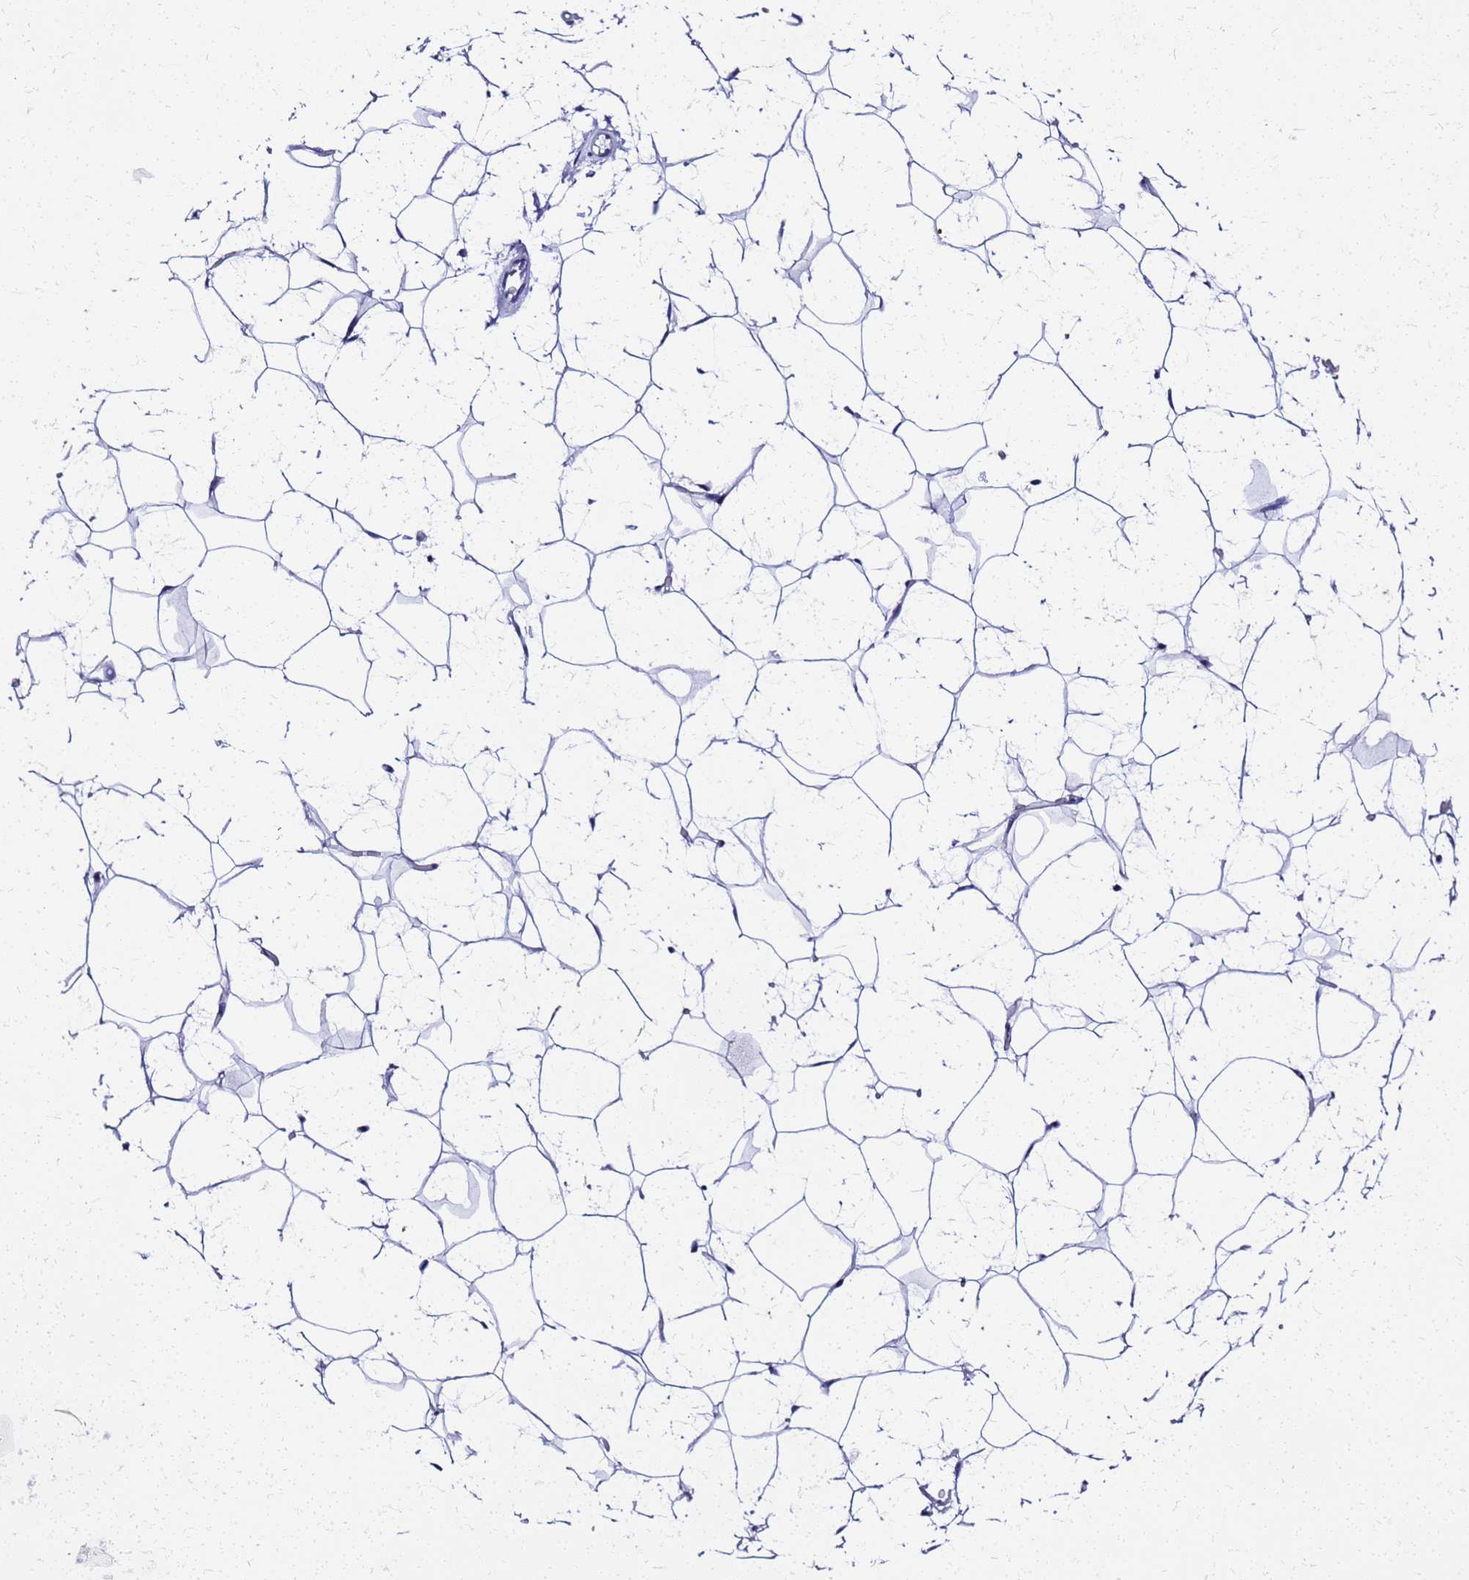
{"staining": {"intensity": "negative", "quantity": "none", "location": "none"}, "tissue": "adipose tissue", "cell_type": "Adipocytes", "image_type": "normal", "snomed": [{"axis": "morphology", "description": "Normal tissue, NOS"}, {"axis": "topography", "description": "Breast"}], "caption": "Histopathology image shows no significant protein staining in adipocytes of benign adipose tissue.", "gene": "SMIM21", "patient": {"sex": "female", "age": 26}}